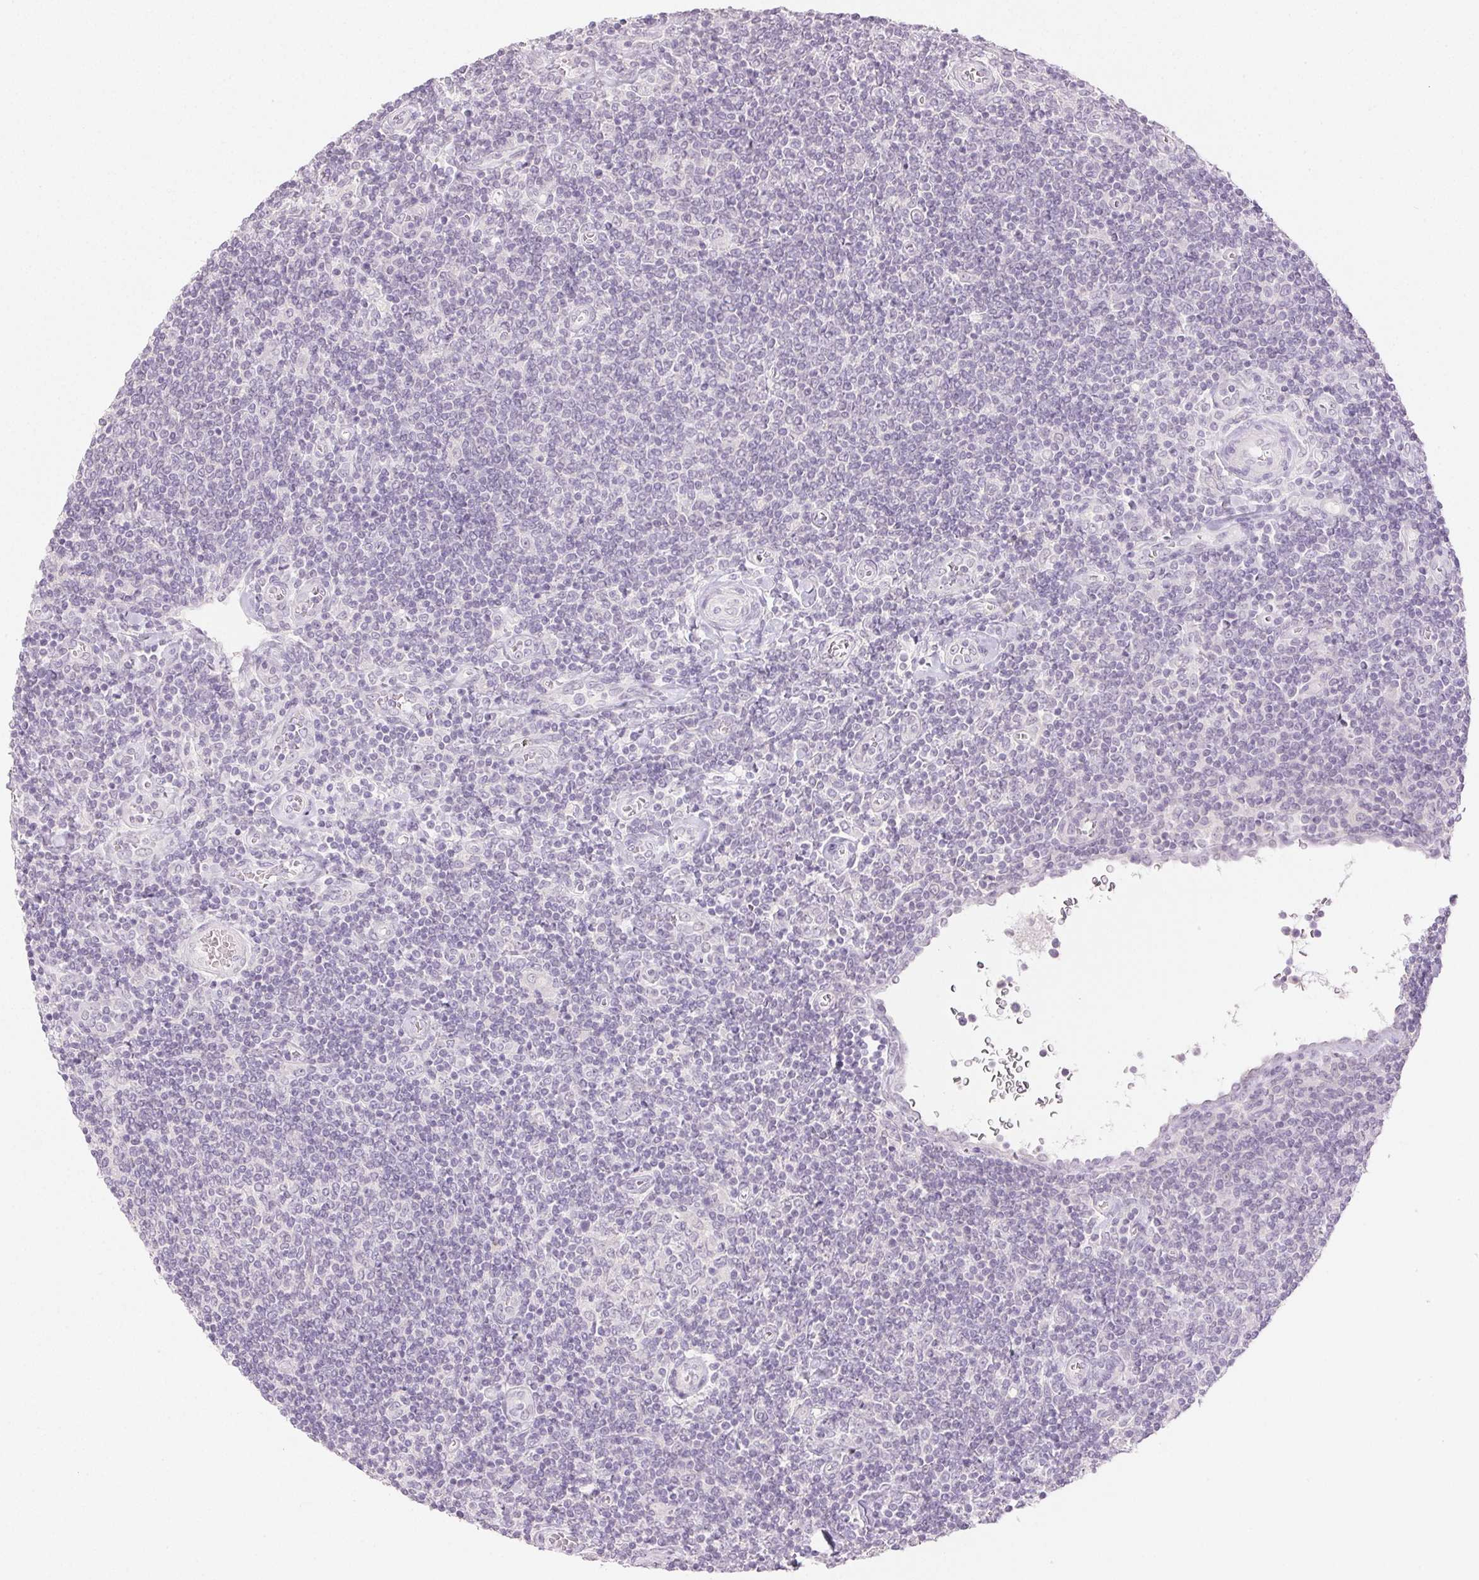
{"staining": {"intensity": "negative", "quantity": "none", "location": "none"}, "tissue": "lymphoma", "cell_type": "Tumor cells", "image_type": "cancer", "snomed": [{"axis": "morphology", "description": "Malignant lymphoma, non-Hodgkin's type, Low grade"}, {"axis": "topography", "description": "Lymph node"}], "caption": "This is an IHC photomicrograph of human low-grade malignant lymphoma, non-Hodgkin's type. There is no expression in tumor cells.", "gene": "PI3", "patient": {"sex": "male", "age": 52}}